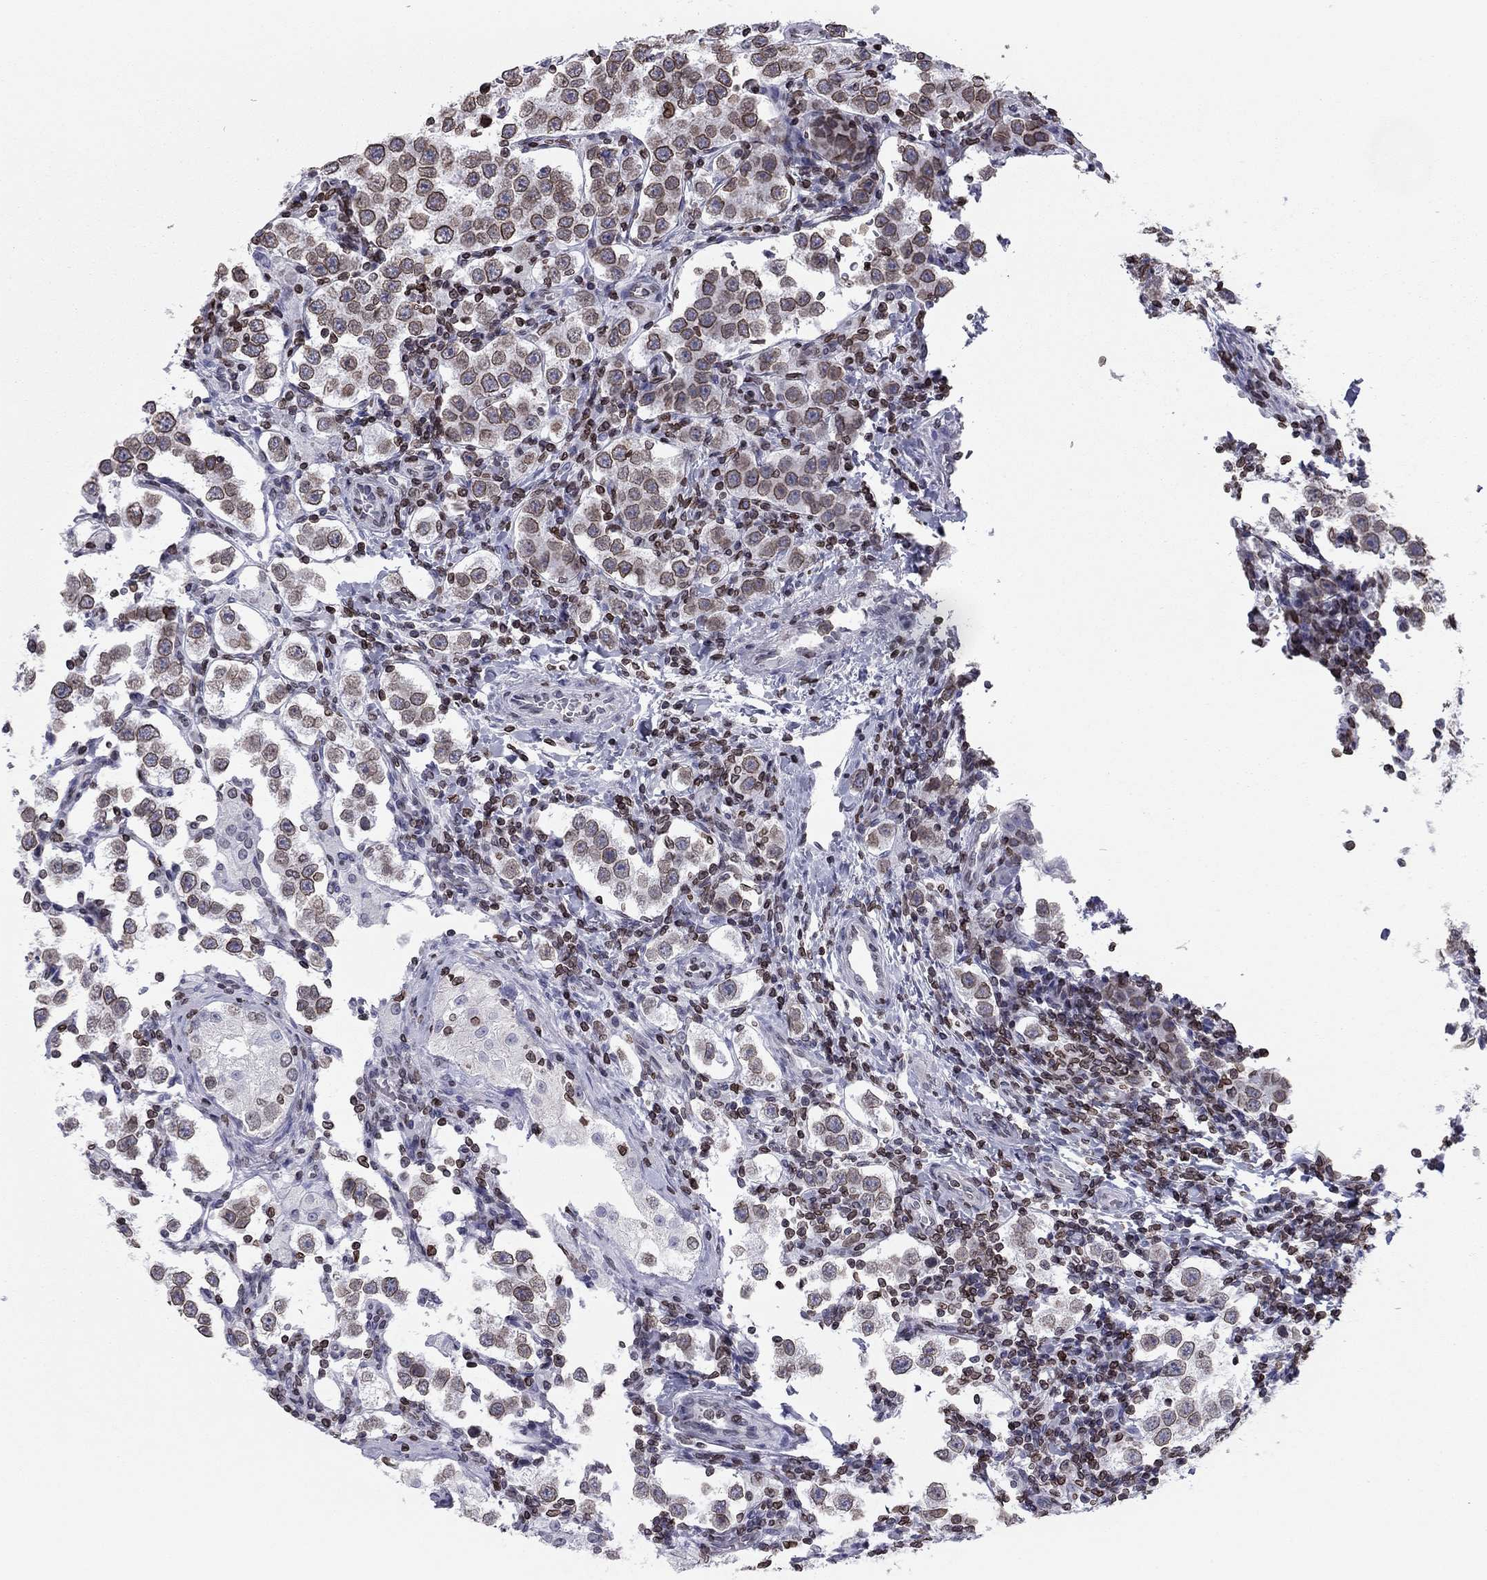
{"staining": {"intensity": "moderate", "quantity": ">75%", "location": "cytoplasmic/membranous,nuclear"}, "tissue": "testis cancer", "cell_type": "Tumor cells", "image_type": "cancer", "snomed": [{"axis": "morphology", "description": "Seminoma, NOS"}, {"axis": "topography", "description": "Testis"}], "caption": "Human testis seminoma stained with a brown dye demonstrates moderate cytoplasmic/membranous and nuclear positive staining in about >75% of tumor cells.", "gene": "ESPL1", "patient": {"sex": "male", "age": 37}}